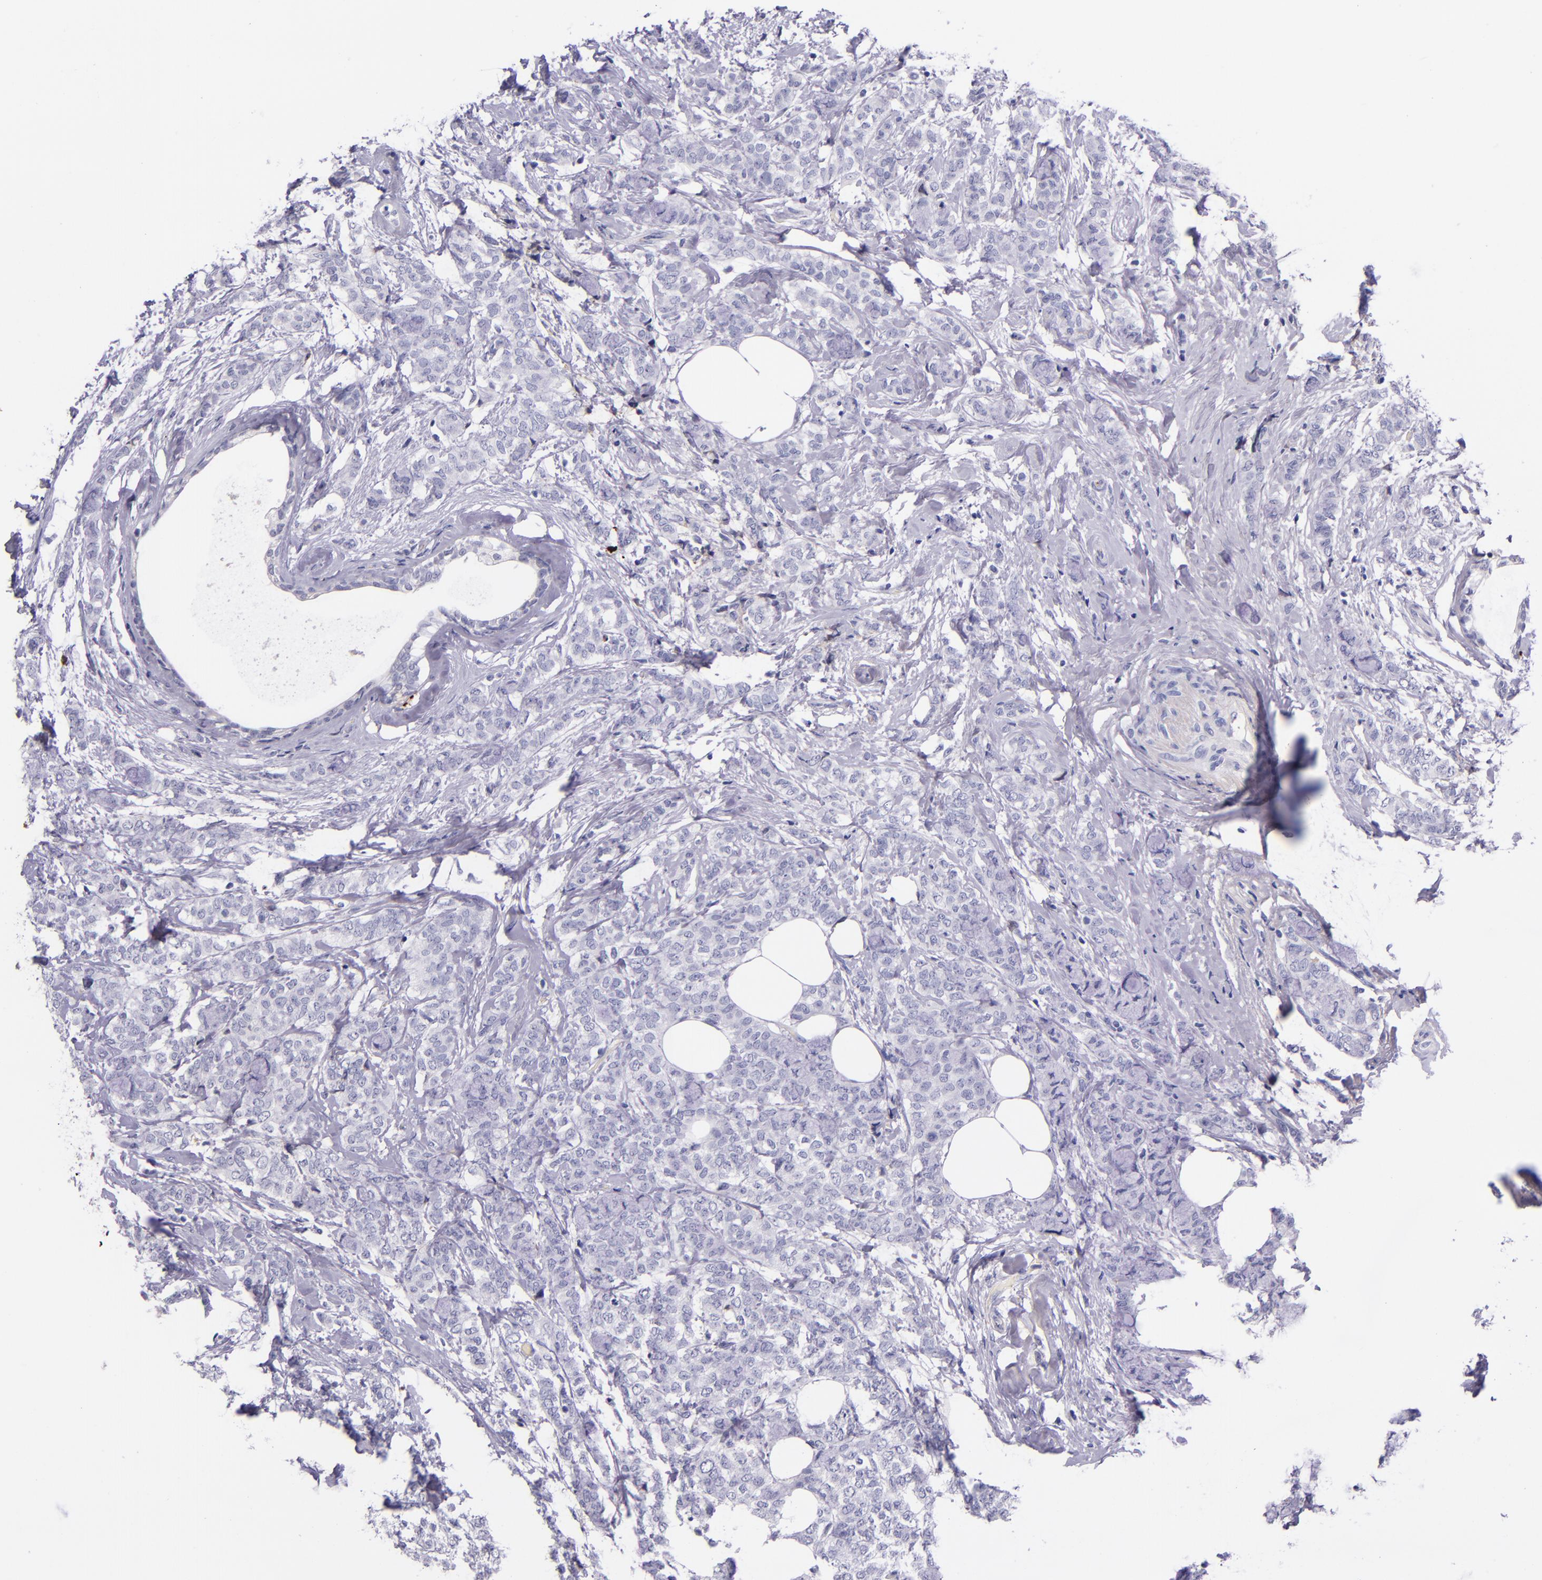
{"staining": {"intensity": "negative", "quantity": "none", "location": "none"}, "tissue": "breast cancer", "cell_type": "Tumor cells", "image_type": "cancer", "snomed": [{"axis": "morphology", "description": "Lobular carcinoma"}, {"axis": "topography", "description": "Breast"}], "caption": "Tumor cells show no significant protein expression in breast cancer (lobular carcinoma).", "gene": "KNG1", "patient": {"sex": "female", "age": 60}}